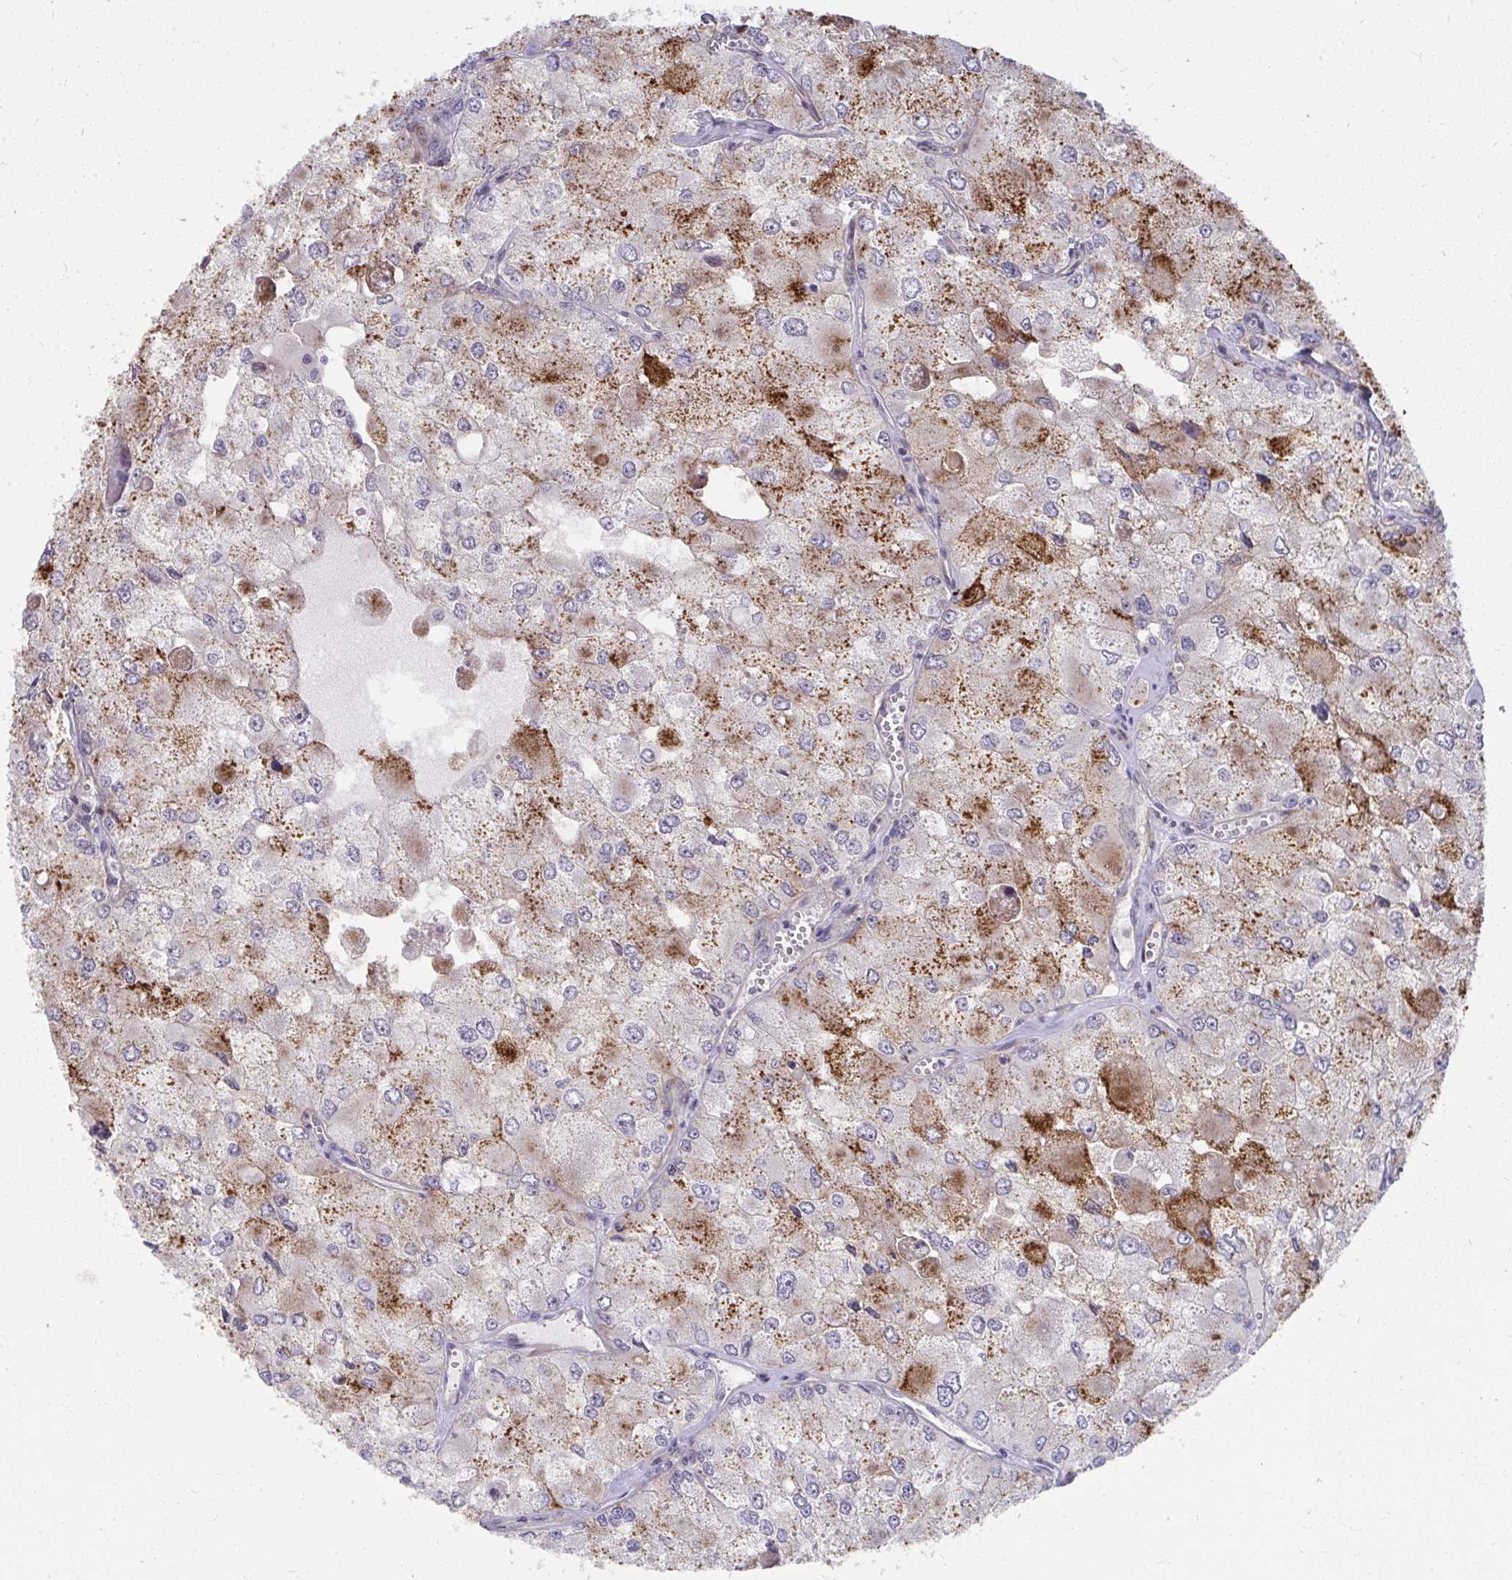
{"staining": {"intensity": "moderate", "quantity": ">75%", "location": "cytoplasmic/membranous"}, "tissue": "renal cancer", "cell_type": "Tumor cells", "image_type": "cancer", "snomed": [{"axis": "morphology", "description": "Adenocarcinoma, NOS"}, {"axis": "topography", "description": "Kidney"}], "caption": "IHC (DAB (3,3'-diaminobenzidine)) staining of adenocarcinoma (renal) shows moderate cytoplasmic/membranous protein staining in approximately >75% of tumor cells. (DAB = brown stain, brightfield microscopy at high magnification).", "gene": "MUS81", "patient": {"sex": "female", "age": 70}}